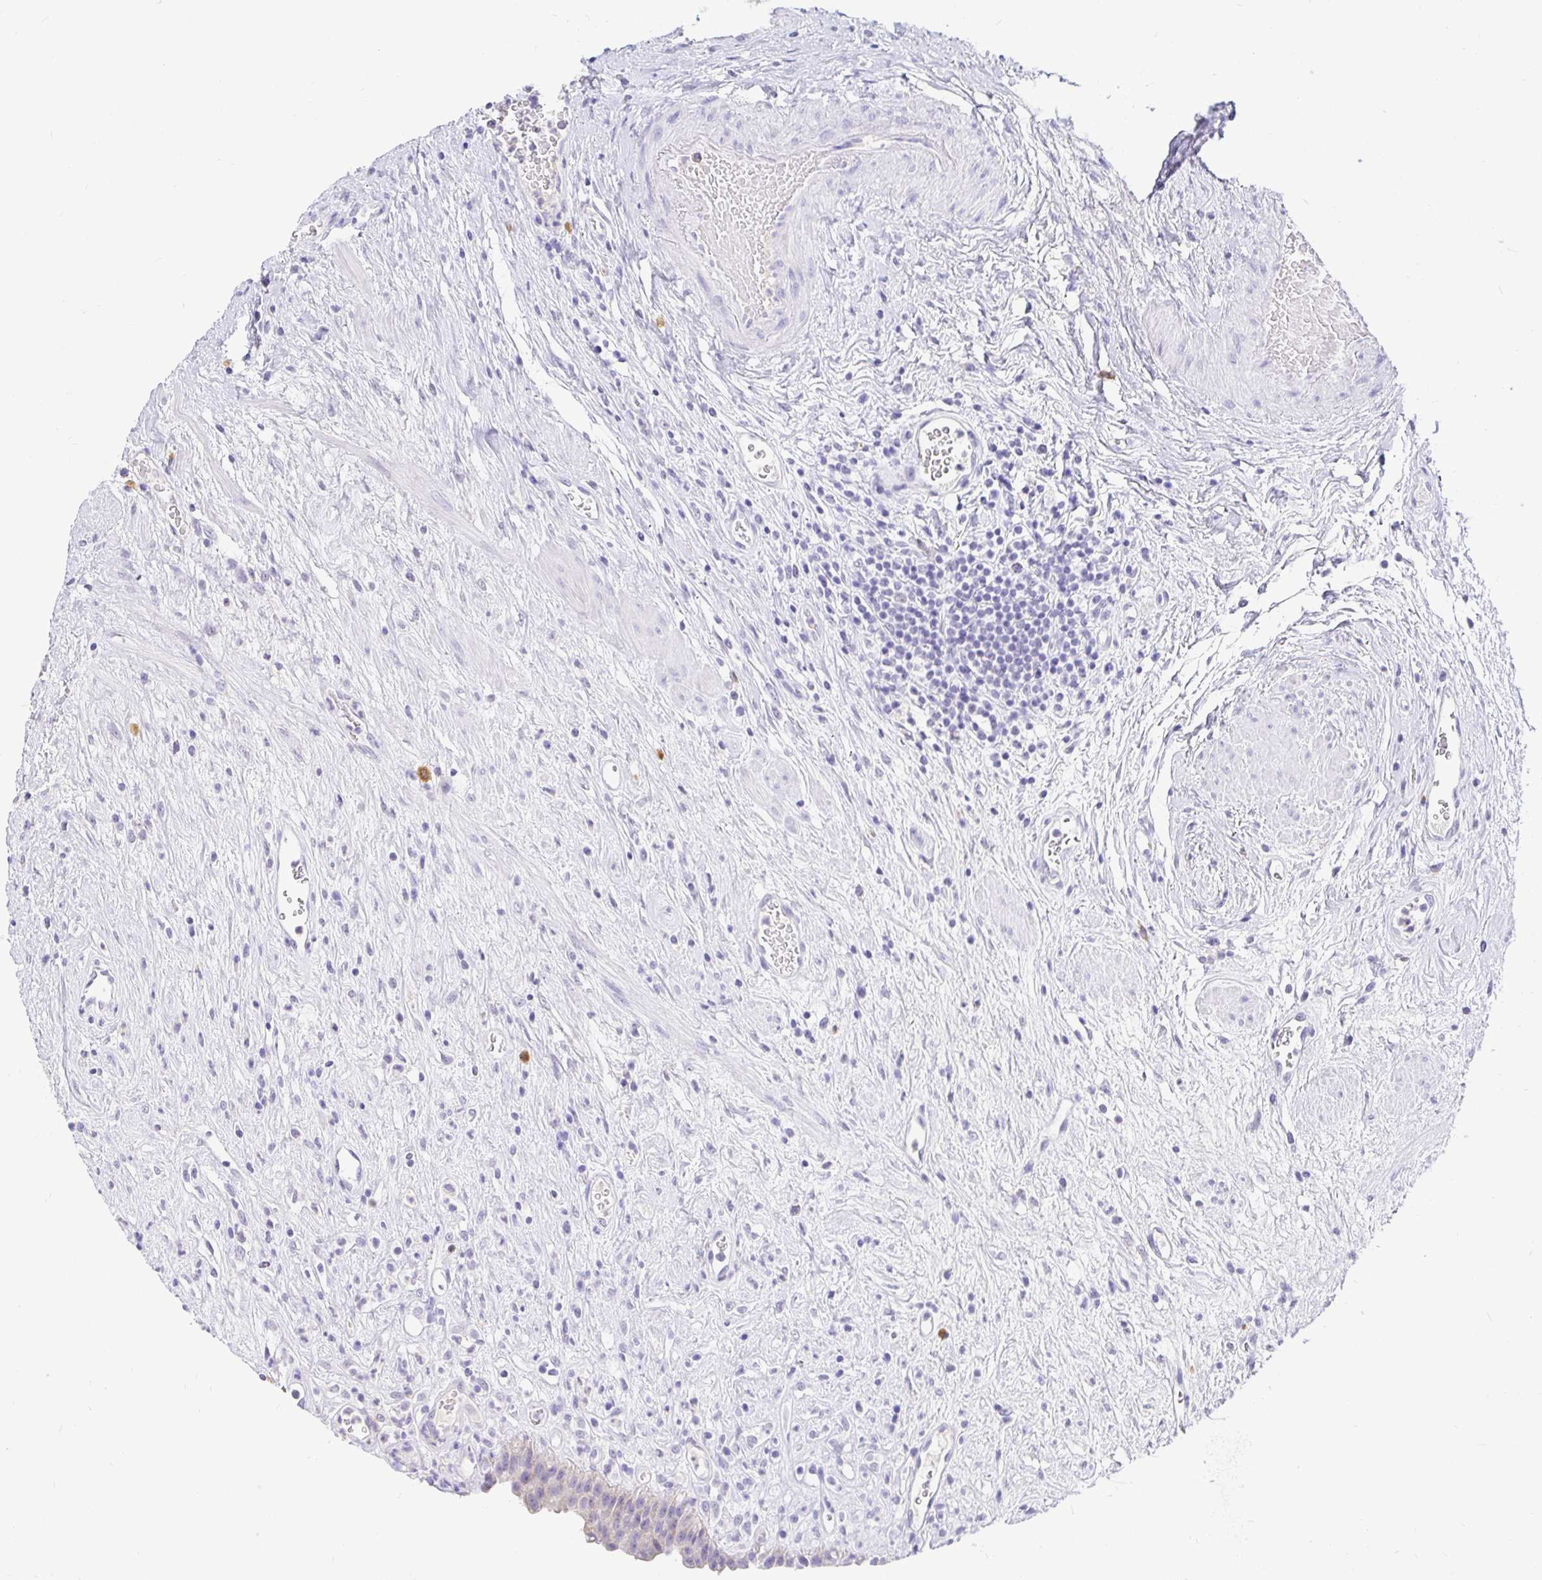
{"staining": {"intensity": "weak", "quantity": "<25%", "location": "cytoplasmic/membranous"}, "tissue": "urinary bladder", "cell_type": "Urothelial cells", "image_type": "normal", "snomed": [{"axis": "morphology", "description": "Normal tissue, NOS"}, {"axis": "topography", "description": "Urinary bladder"}], "caption": "Histopathology image shows no protein expression in urothelial cells of benign urinary bladder. Nuclei are stained in blue.", "gene": "EZHIP", "patient": {"sex": "female", "age": 56}}